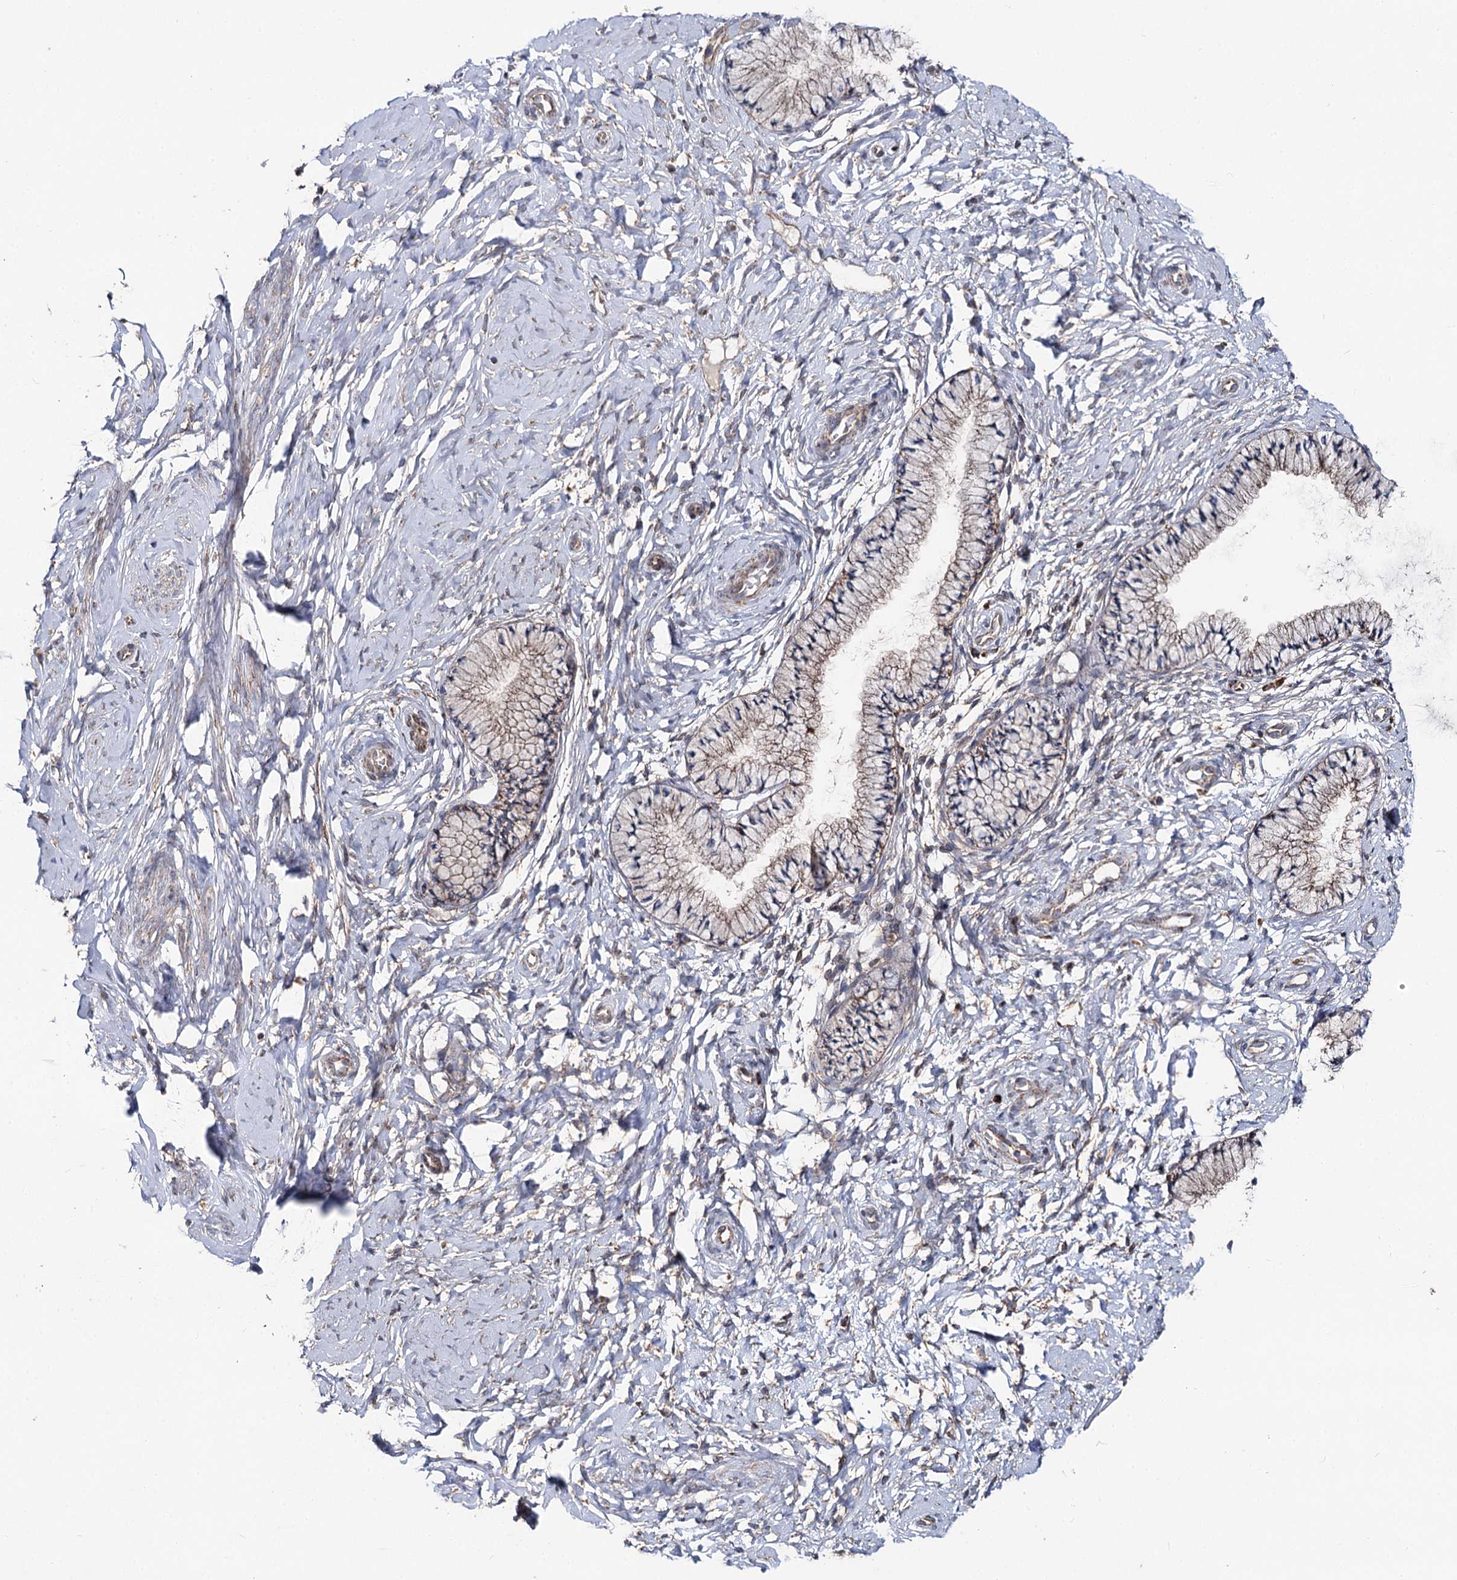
{"staining": {"intensity": "moderate", "quantity": "25%-75%", "location": "cytoplasmic/membranous"}, "tissue": "cervix", "cell_type": "Glandular cells", "image_type": "normal", "snomed": [{"axis": "morphology", "description": "Normal tissue, NOS"}, {"axis": "topography", "description": "Cervix"}], "caption": "DAB (3,3'-diaminobenzidine) immunohistochemical staining of unremarkable human cervix reveals moderate cytoplasmic/membranous protein expression in about 25%-75% of glandular cells.", "gene": "MSANTD2", "patient": {"sex": "female", "age": 33}}